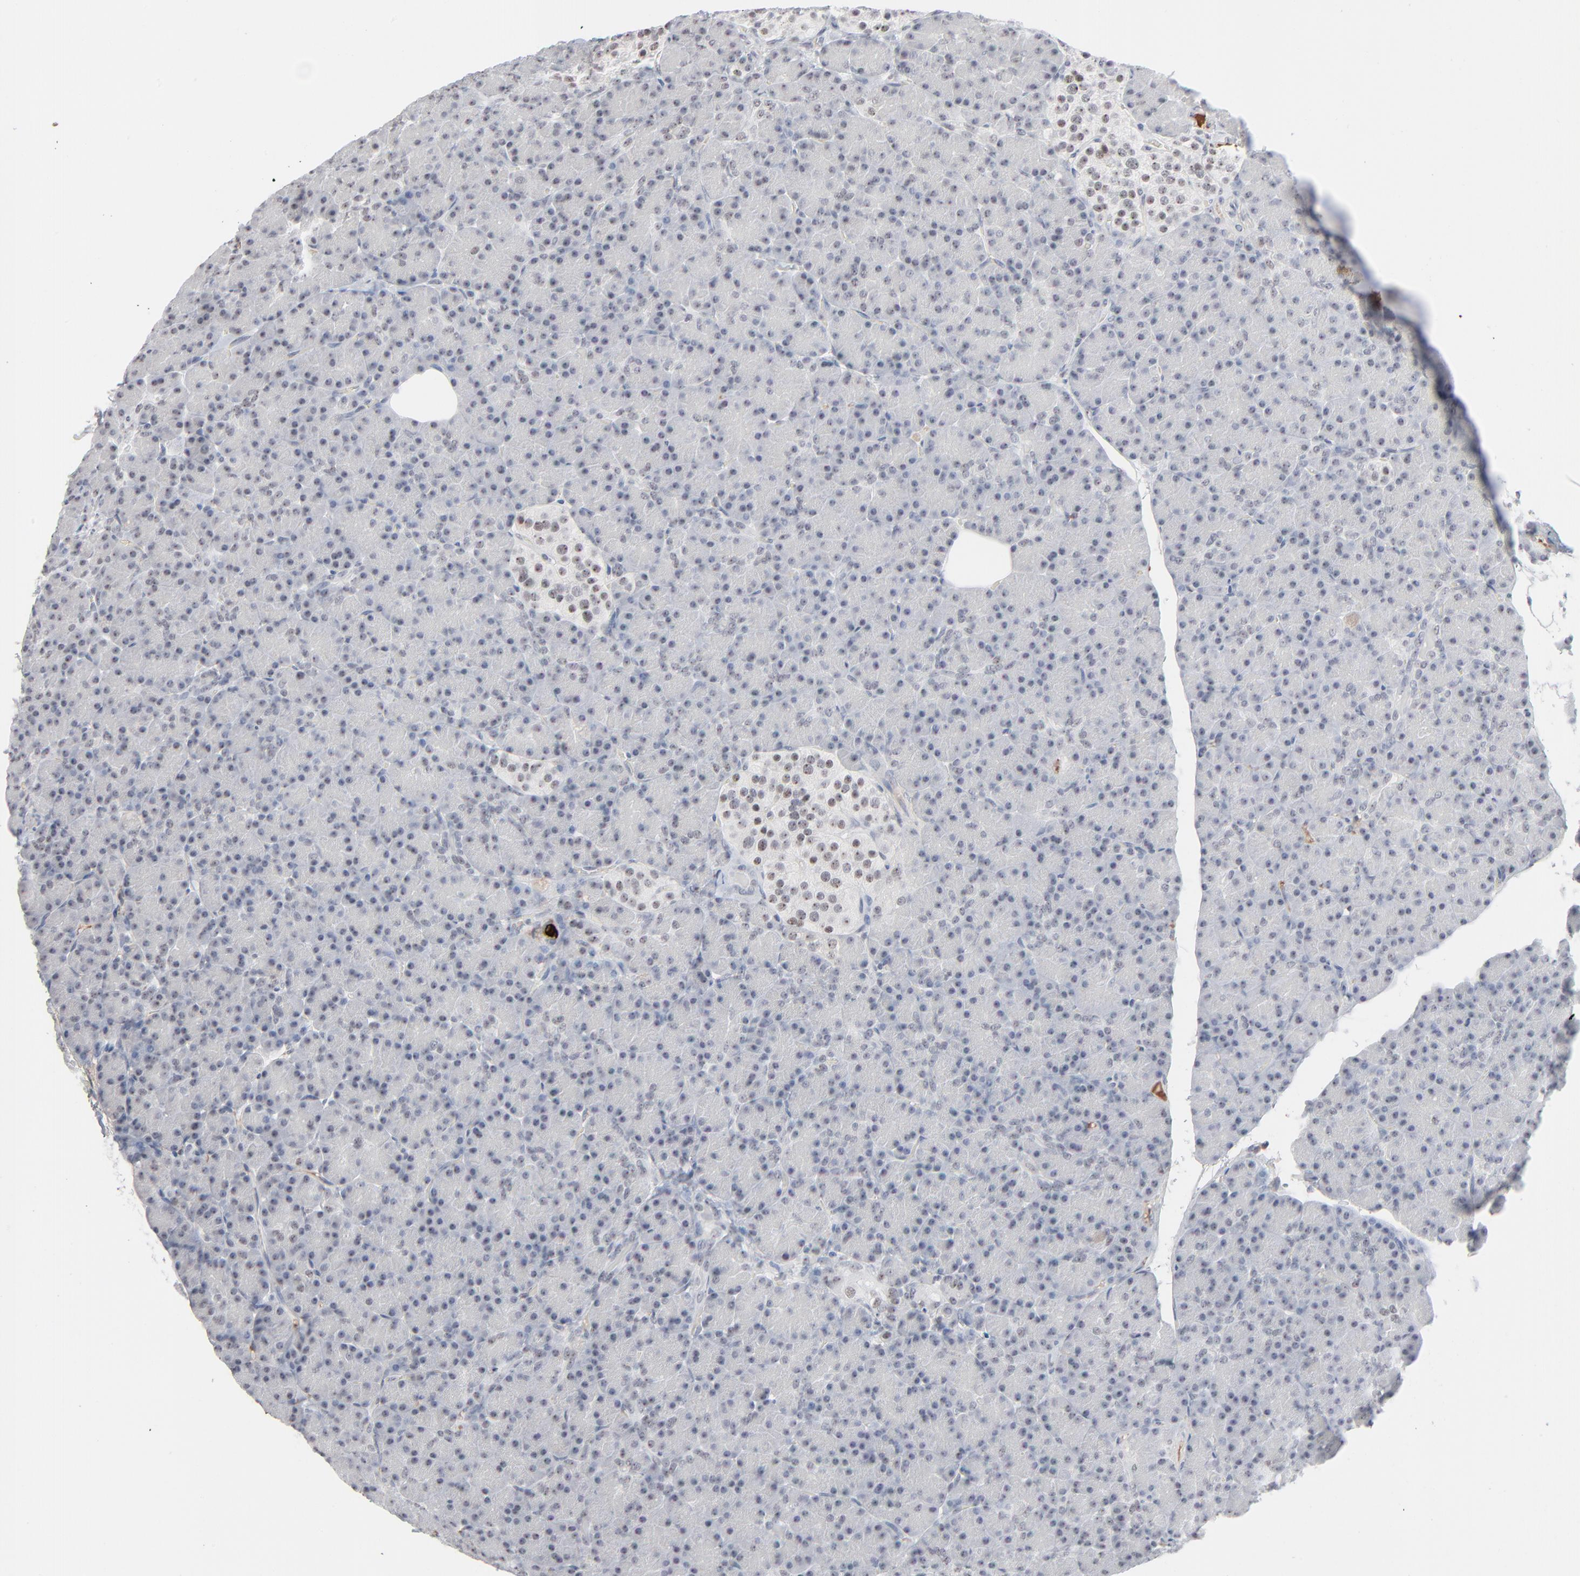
{"staining": {"intensity": "moderate", "quantity": ">75%", "location": "nuclear"}, "tissue": "pancreas", "cell_type": "Exocrine glandular cells", "image_type": "normal", "snomed": [{"axis": "morphology", "description": "Normal tissue, NOS"}, {"axis": "topography", "description": "Pancreas"}], "caption": "Protein positivity by immunohistochemistry displays moderate nuclear staining in approximately >75% of exocrine glandular cells in unremarkable pancreas. The staining was performed using DAB to visualize the protein expression in brown, while the nuclei were stained in blue with hematoxylin (Magnification: 20x).", "gene": "MPHOSPH6", "patient": {"sex": "female", "age": 43}}